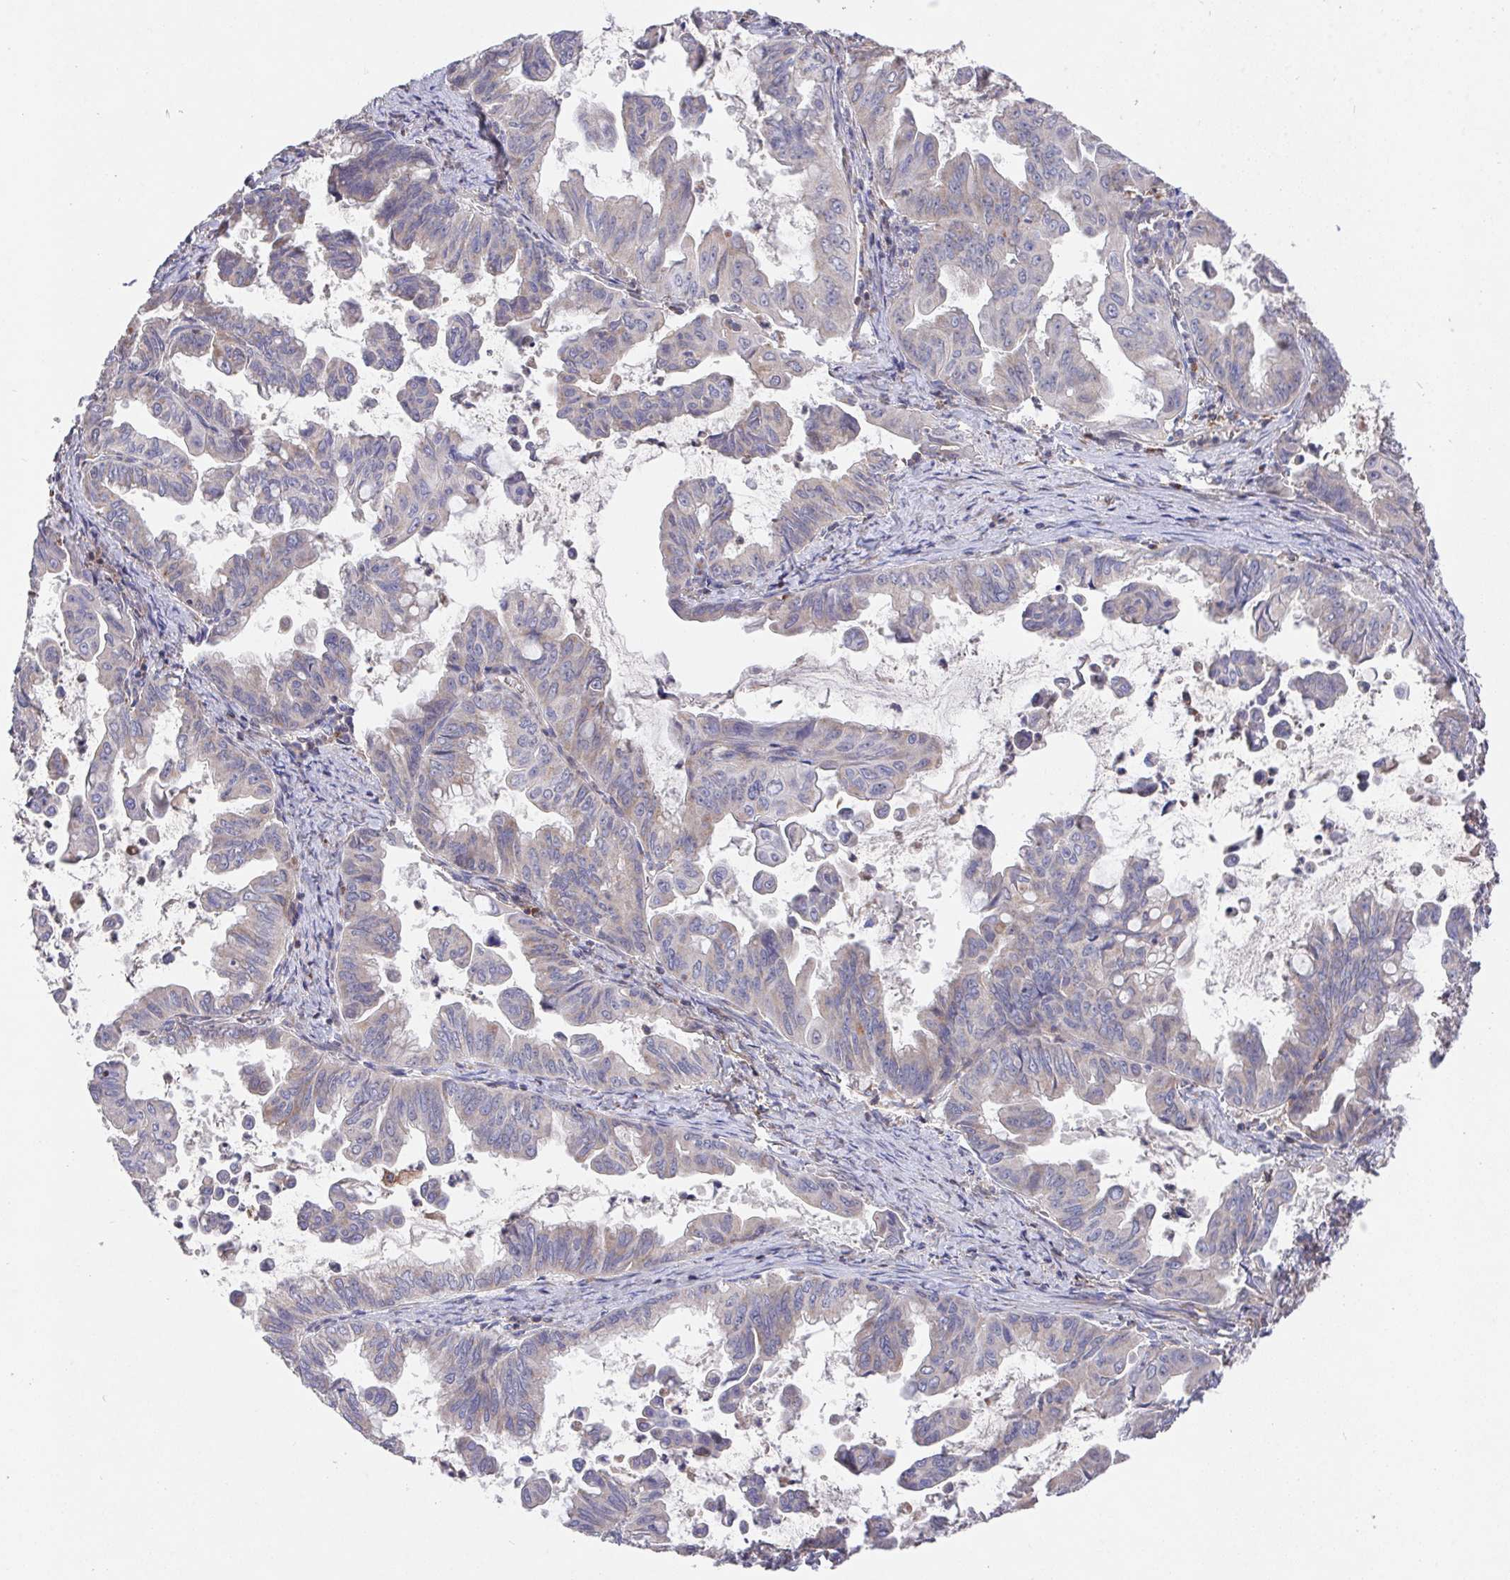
{"staining": {"intensity": "negative", "quantity": "none", "location": "none"}, "tissue": "stomach cancer", "cell_type": "Tumor cells", "image_type": "cancer", "snomed": [{"axis": "morphology", "description": "Adenocarcinoma, NOS"}, {"axis": "topography", "description": "Stomach, upper"}], "caption": "Stomach cancer was stained to show a protein in brown. There is no significant staining in tumor cells.", "gene": "FAM241A", "patient": {"sex": "male", "age": 80}}